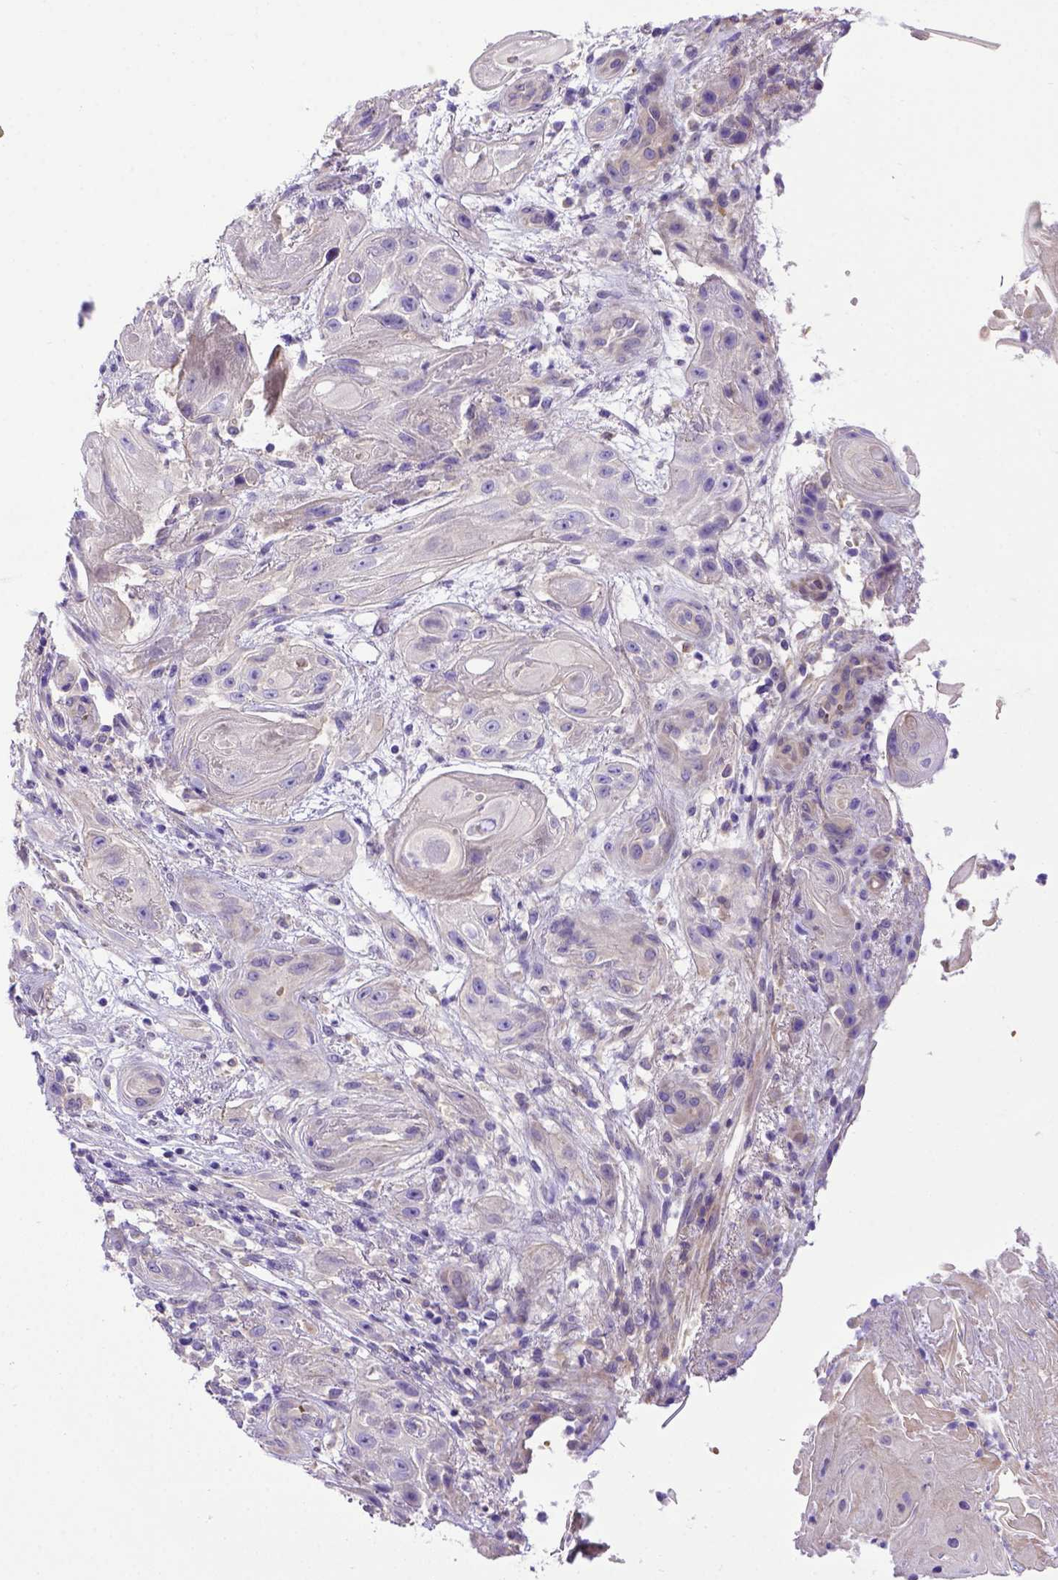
{"staining": {"intensity": "negative", "quantity": "none", "location": "none"}, "tissue": "skin cancer", "cell_type": "Tumor cells", "image_type": "cancer", "snomed": [{"axis": "morphology", "description": "Squamous cell carcinoma, NOS"}, {"axis": "topography", "description": "Skin"}], "caption": "High power microscopy photomicrograph of an immunohistochemistry micrograph of skin squamous cell carcinoma, revealing no significant expression in tumor cells.", "gene": "ADAM12", "patient": {"sex": "male", "age": 62}}